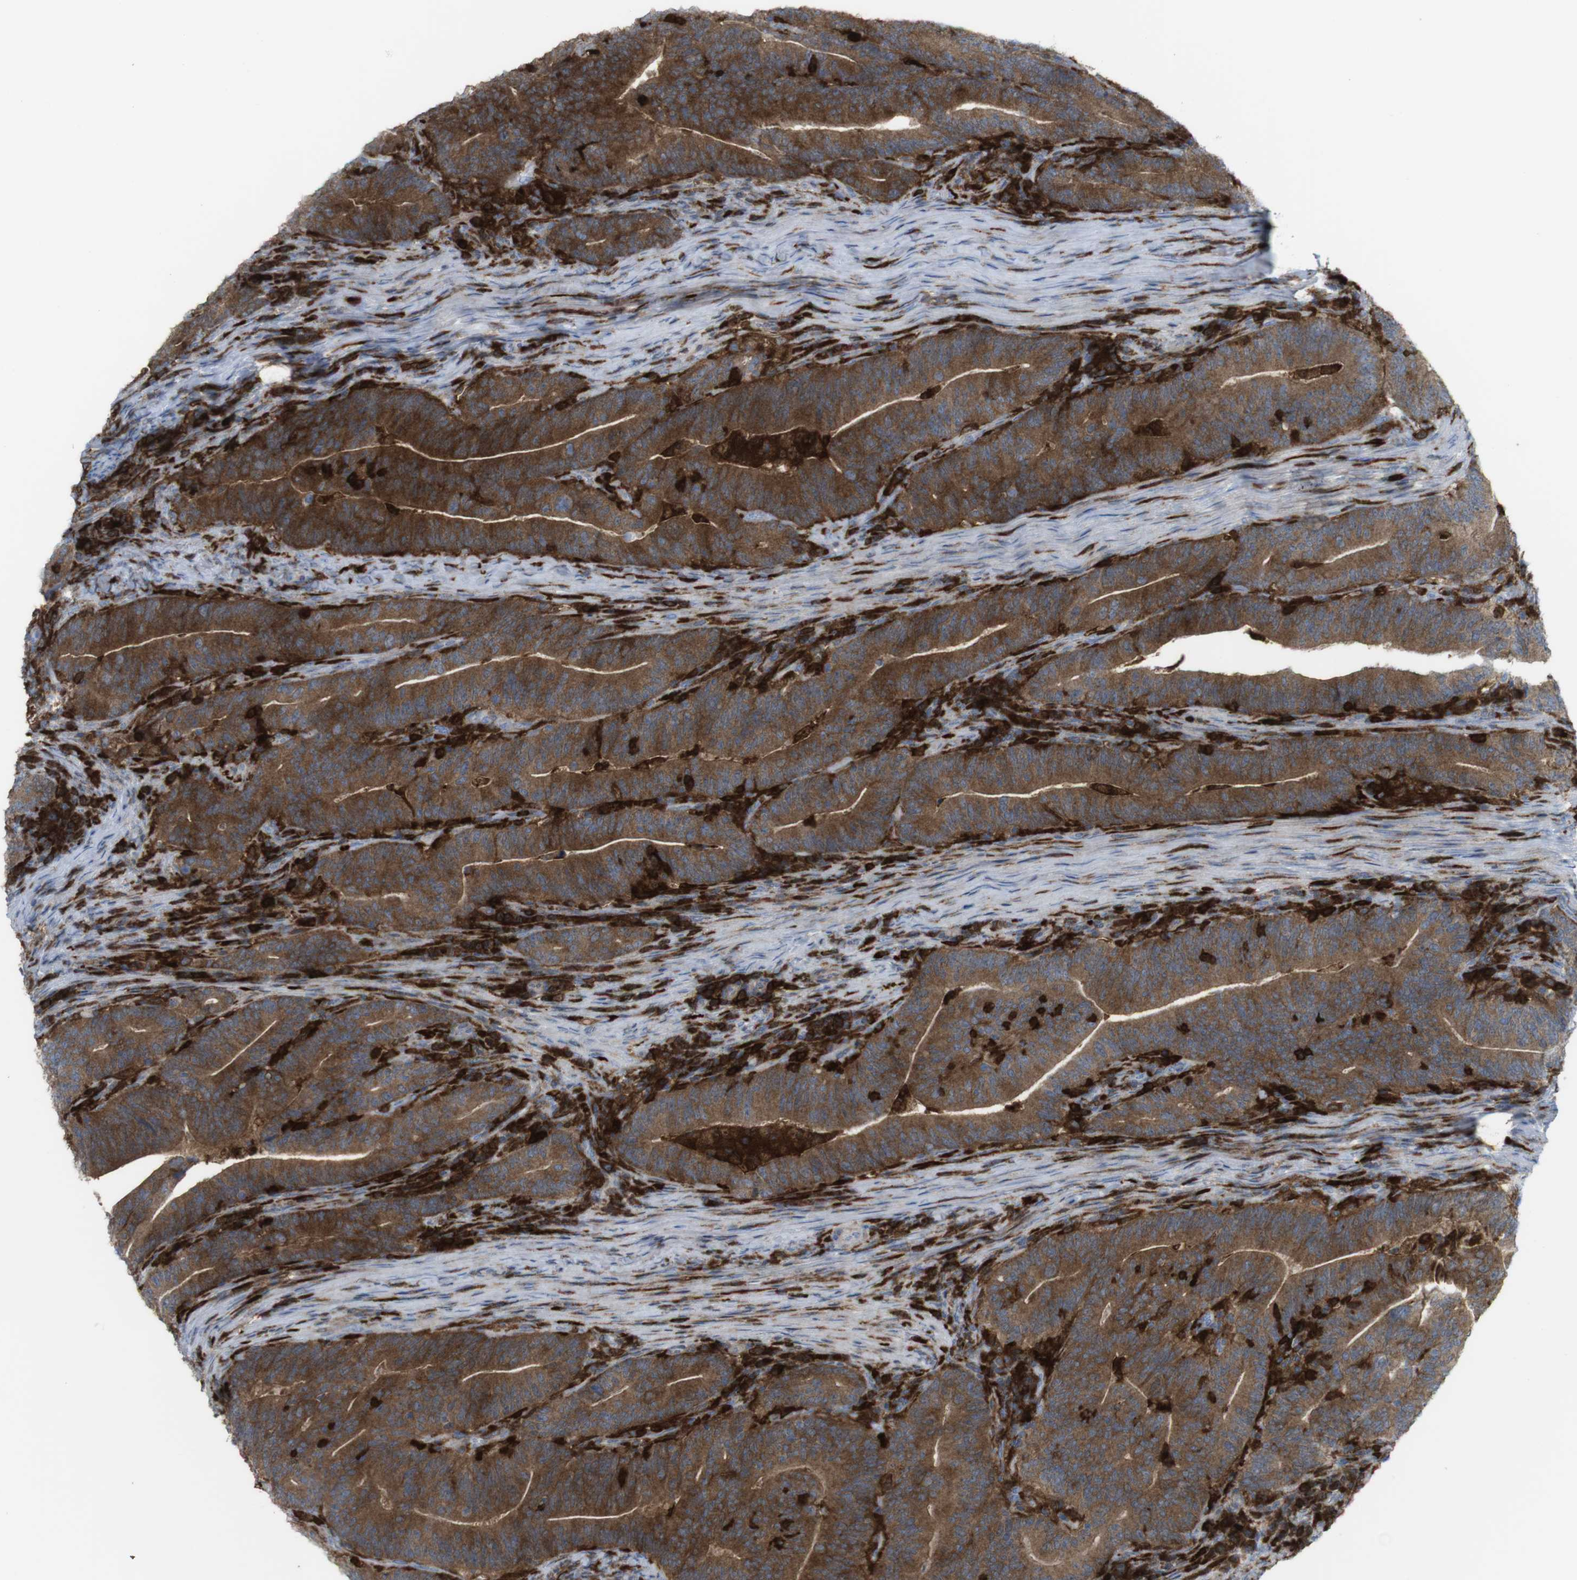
{"staining": {"intensity": "strong", "quantity": ">75%", "location": "cytoplasmic/membranous"}, "tissue": "colorectal cancer", "cell_type": "Tumor cells", "image_type": "cancer", "snomed": [{"axis": "morphology", "description": "Normal tissue, NOS"}, {"axis": "morphology", "description": "Adenocarcinoma, NOS"}, {"axis": "topography", "description": "Colon"}], "caption": "Immunohistochemistry micrograph of human colorectal adenocarcinoma stained for a protein (brown), which displays high levels of strong cytoplasmic/membranous positivity in about >75% of tumor cells.", "gene": "PRKCD", "patient": {"sex": "female", "age": 66}}